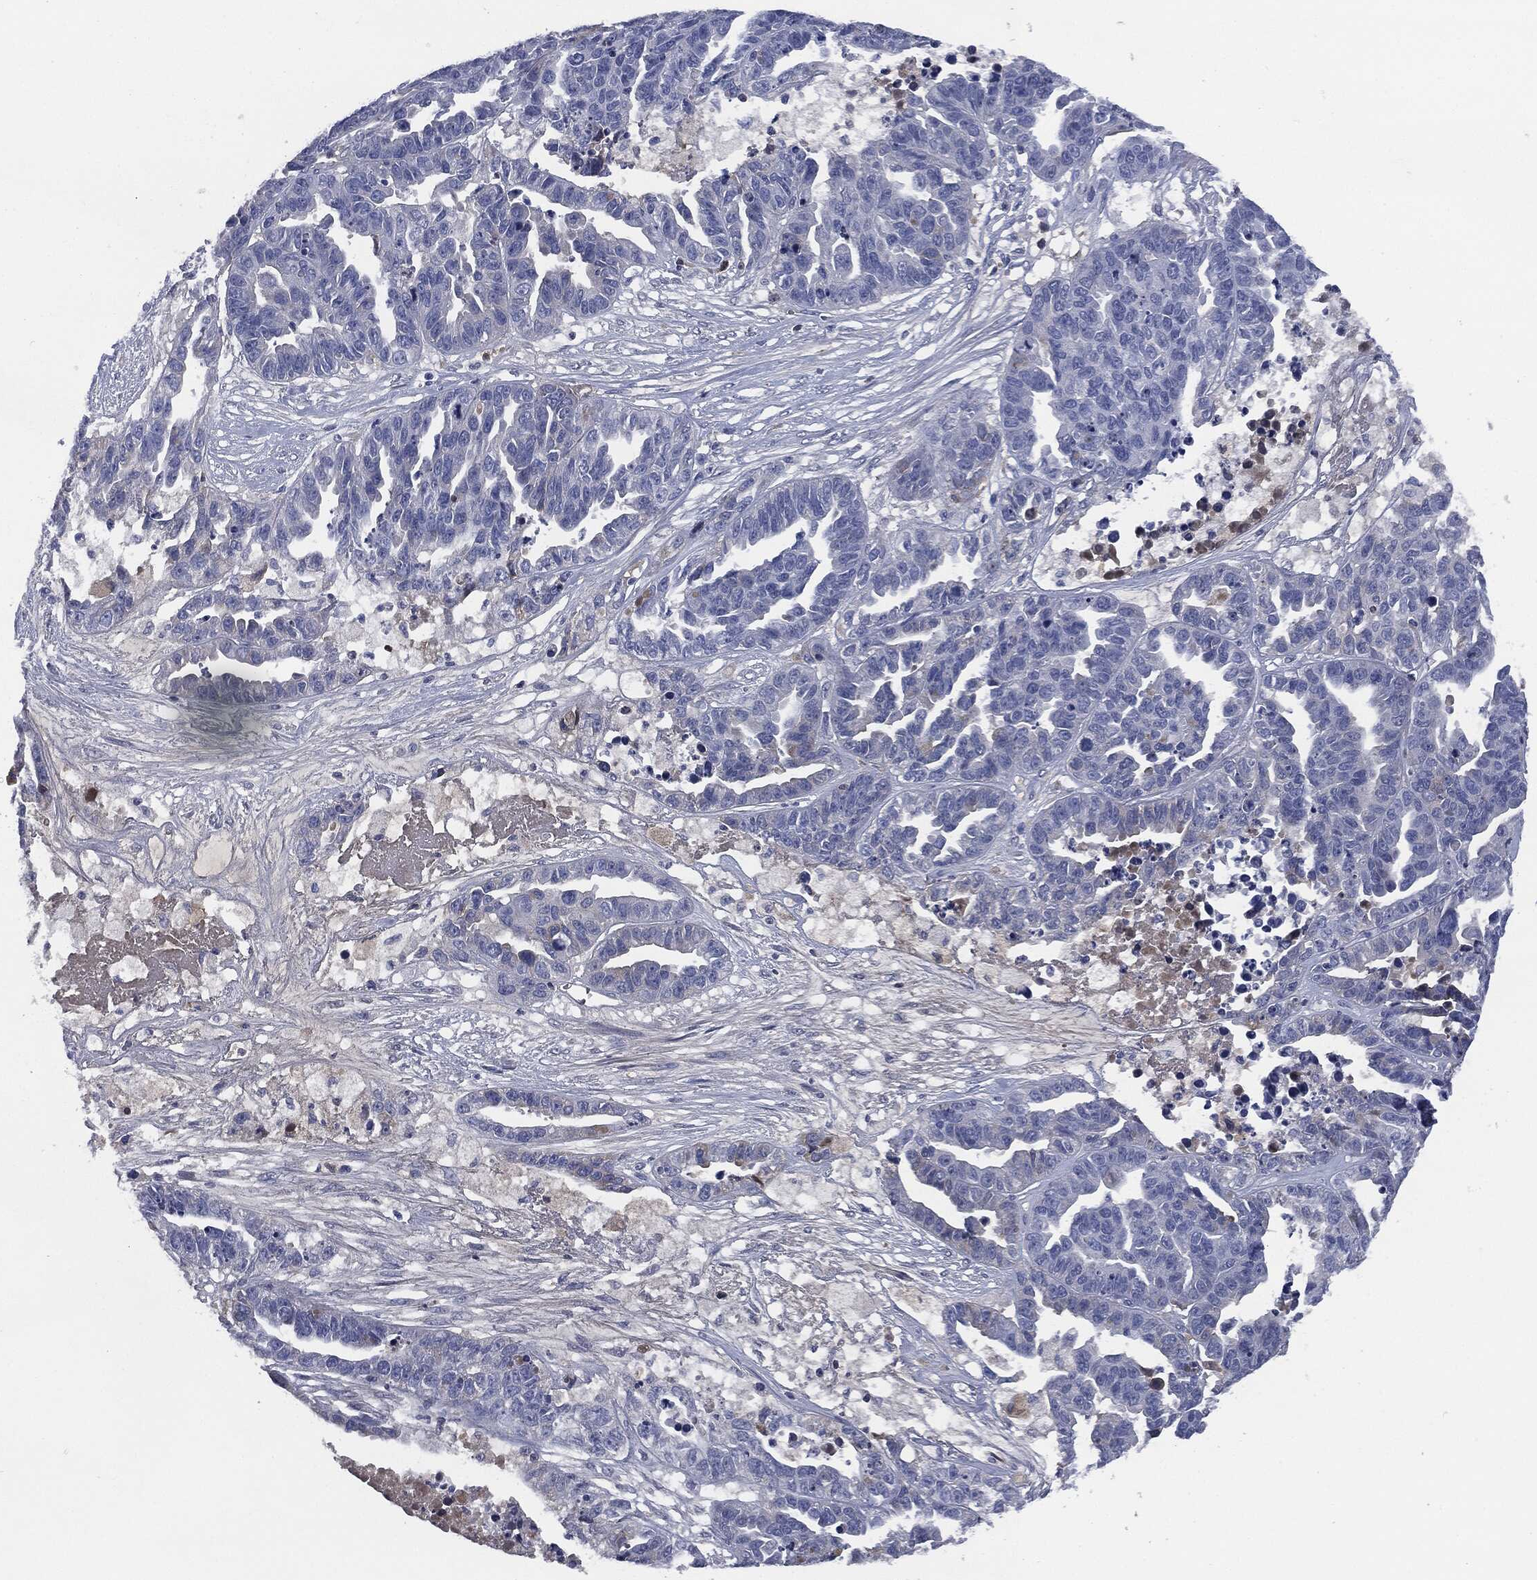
{"staining": {"intensity": "negative", "quantity": "none", "location": "none"}, "tissue": "ovarian cancer", "cell_type": "Tumor cells", "image_type": "cancer", "snomed": [{"axis": "morphology", "description": "Cystadenocarcinoma, serous, NOS"}, {"axis": "topography", "description": "Ovary"}], "caption": "Tumor cells are negative for brown protein staining in serous cystadenocarcinoma (ovarian).", "gene": "SIGLEC7", "patient": {"sex": "female", "age": 87}}